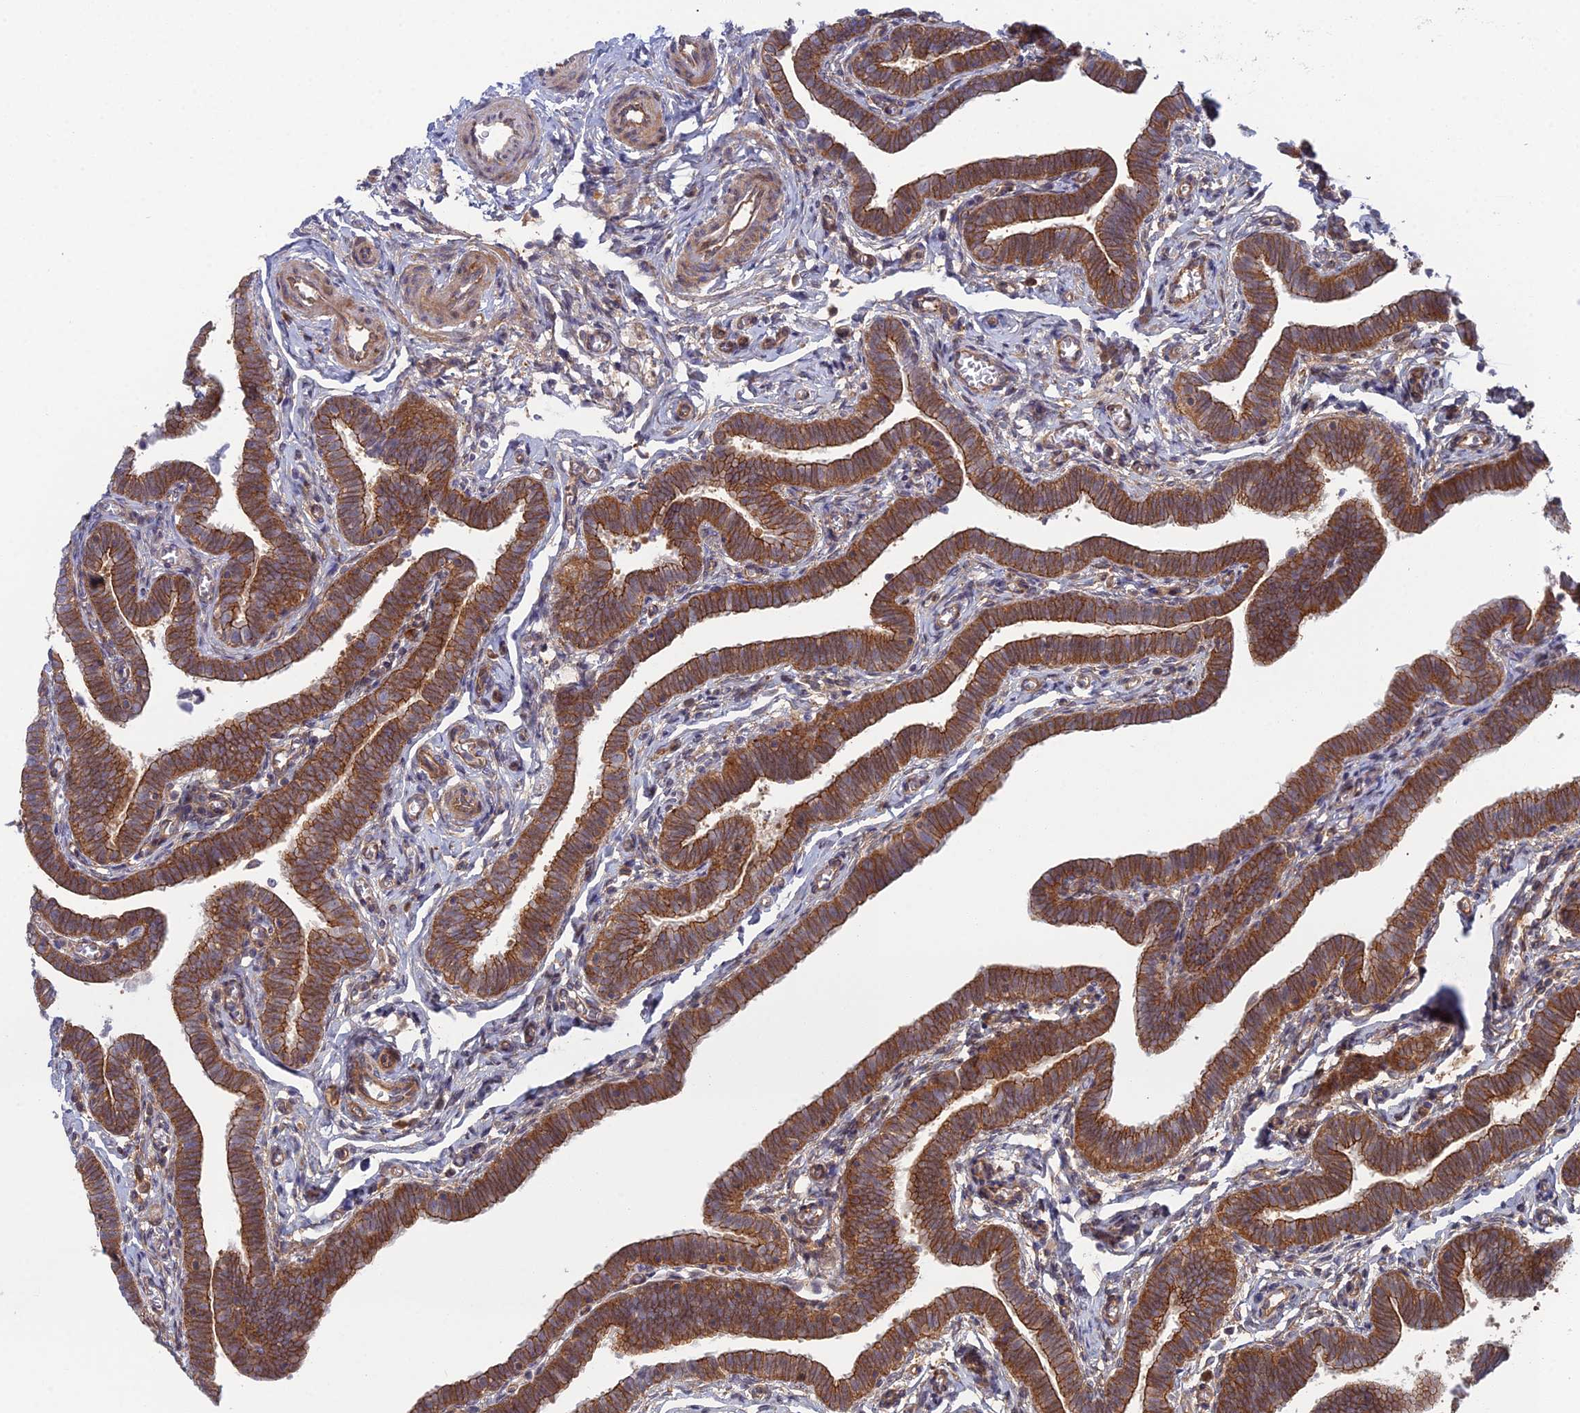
{"staining": {"intensity": "moderate", "quantity": ">75%", "location": "cytoplasmic/membranous"}, "tissue": "fallopian tube", "cell_type": "Glandular cells", "image_type": "normal", "snomed": [{"axis": "morphology", "description": "Normal tissue, NOS"}, {"axis": "topography", "description": "Fallopian tube"}], "caption": "Glandular cells exhibit medium levels of moderate cytoplasmic/membranous expression in approximately >75% of cells in benign human fallopian tube.", "gene": "ABHD1", "patient": {"sex": "female", "age": 36}}